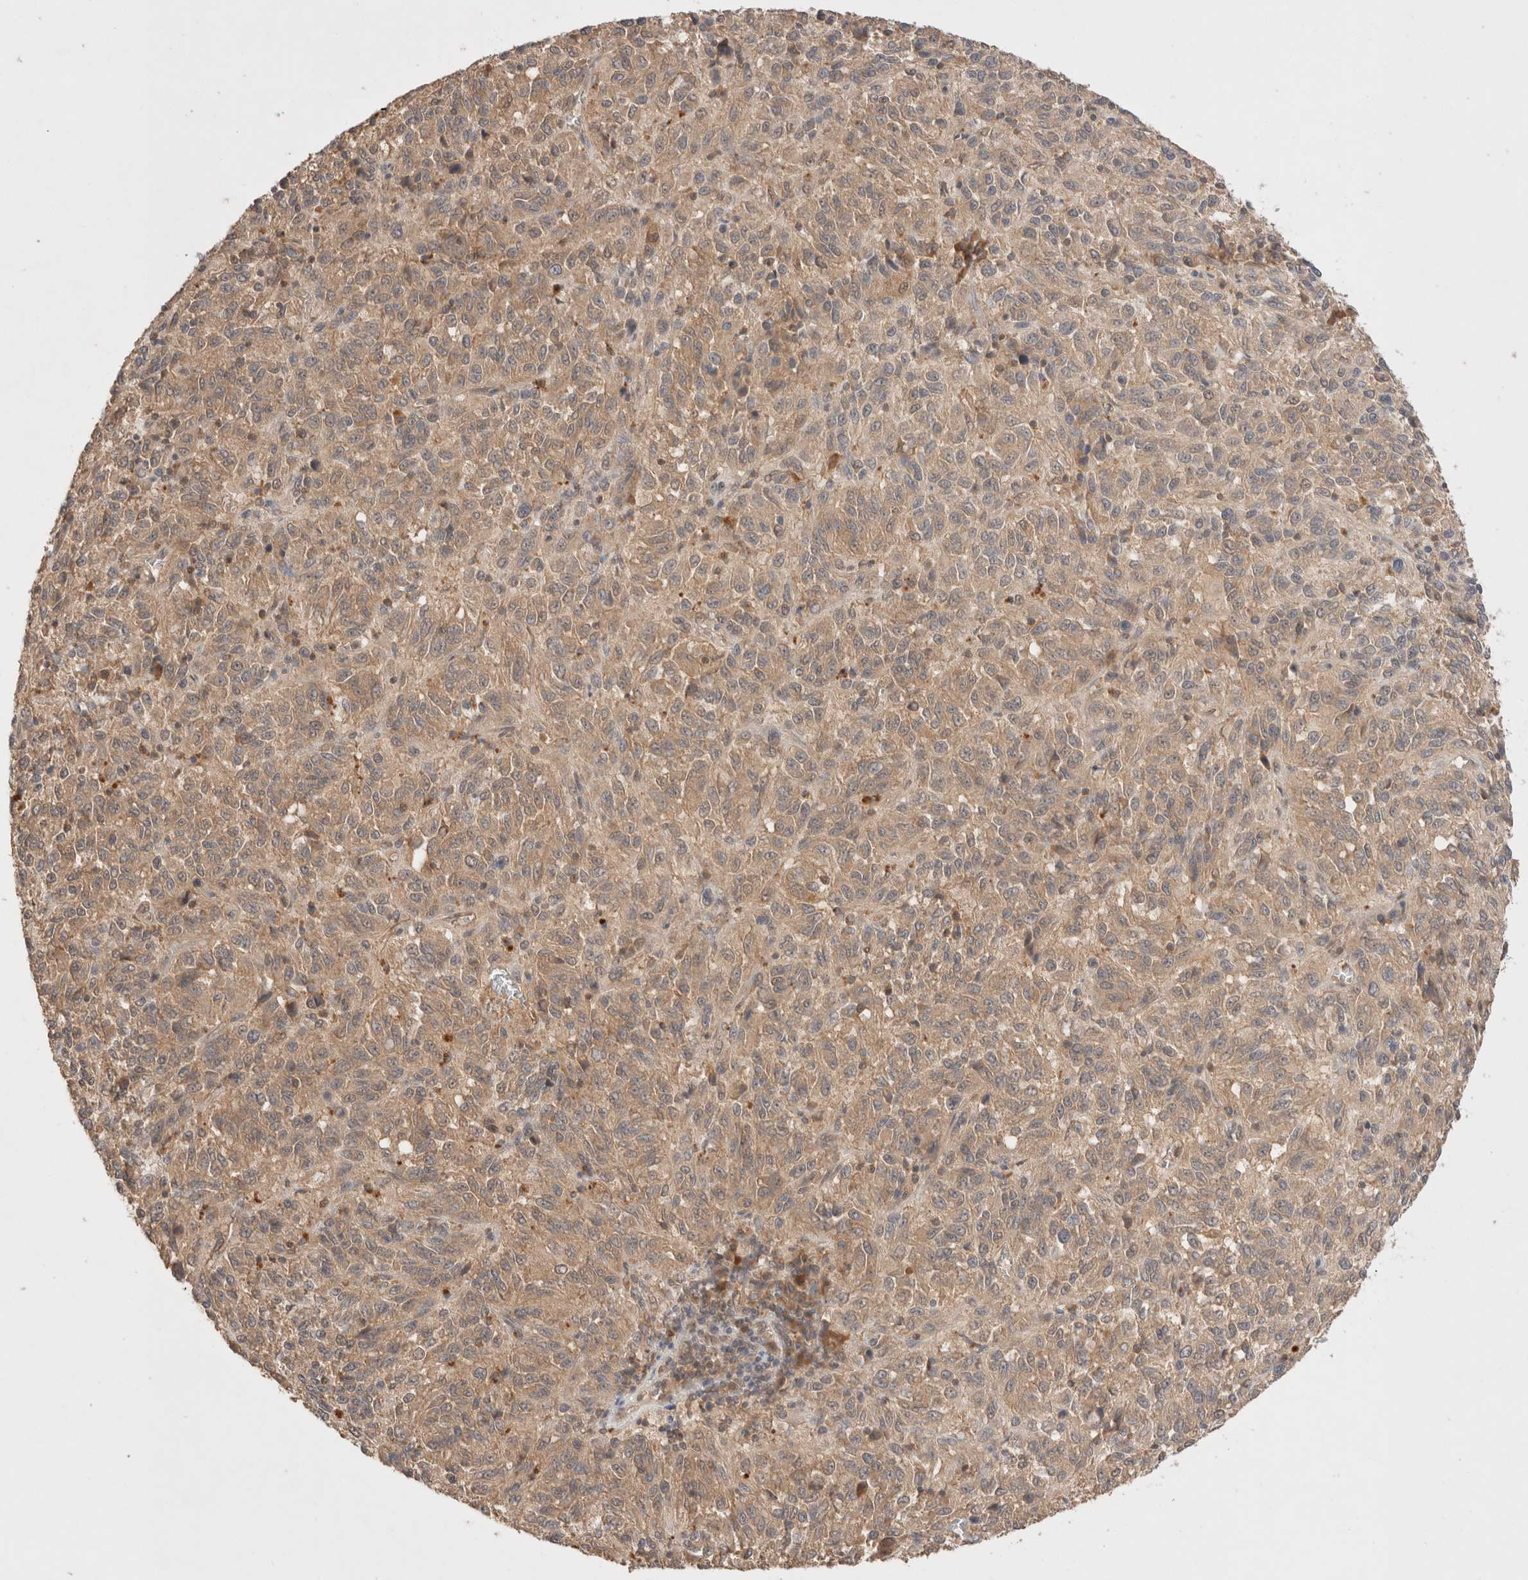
{"staining": {"intensity": "weak", "quantity": ">75%", "location": "cytoplasmic/membranous"}, "tissue": "melanoma", "cell_type": "Tumor cells", "image_type": "cancer", "snomed": [{"axis": "morphology", "description": "Malignant melanoma, Metastatic site"}, {"axis": "topography", "description": "Lung"}], "caption": "About >75% of tumor cells in human melanoma display weak cytoplasmic/membranous protein staining as visualized by brown immunohistochemical staining.", "gene": "CARNMT1", "patient": {"sex": "male", "age": 64}}